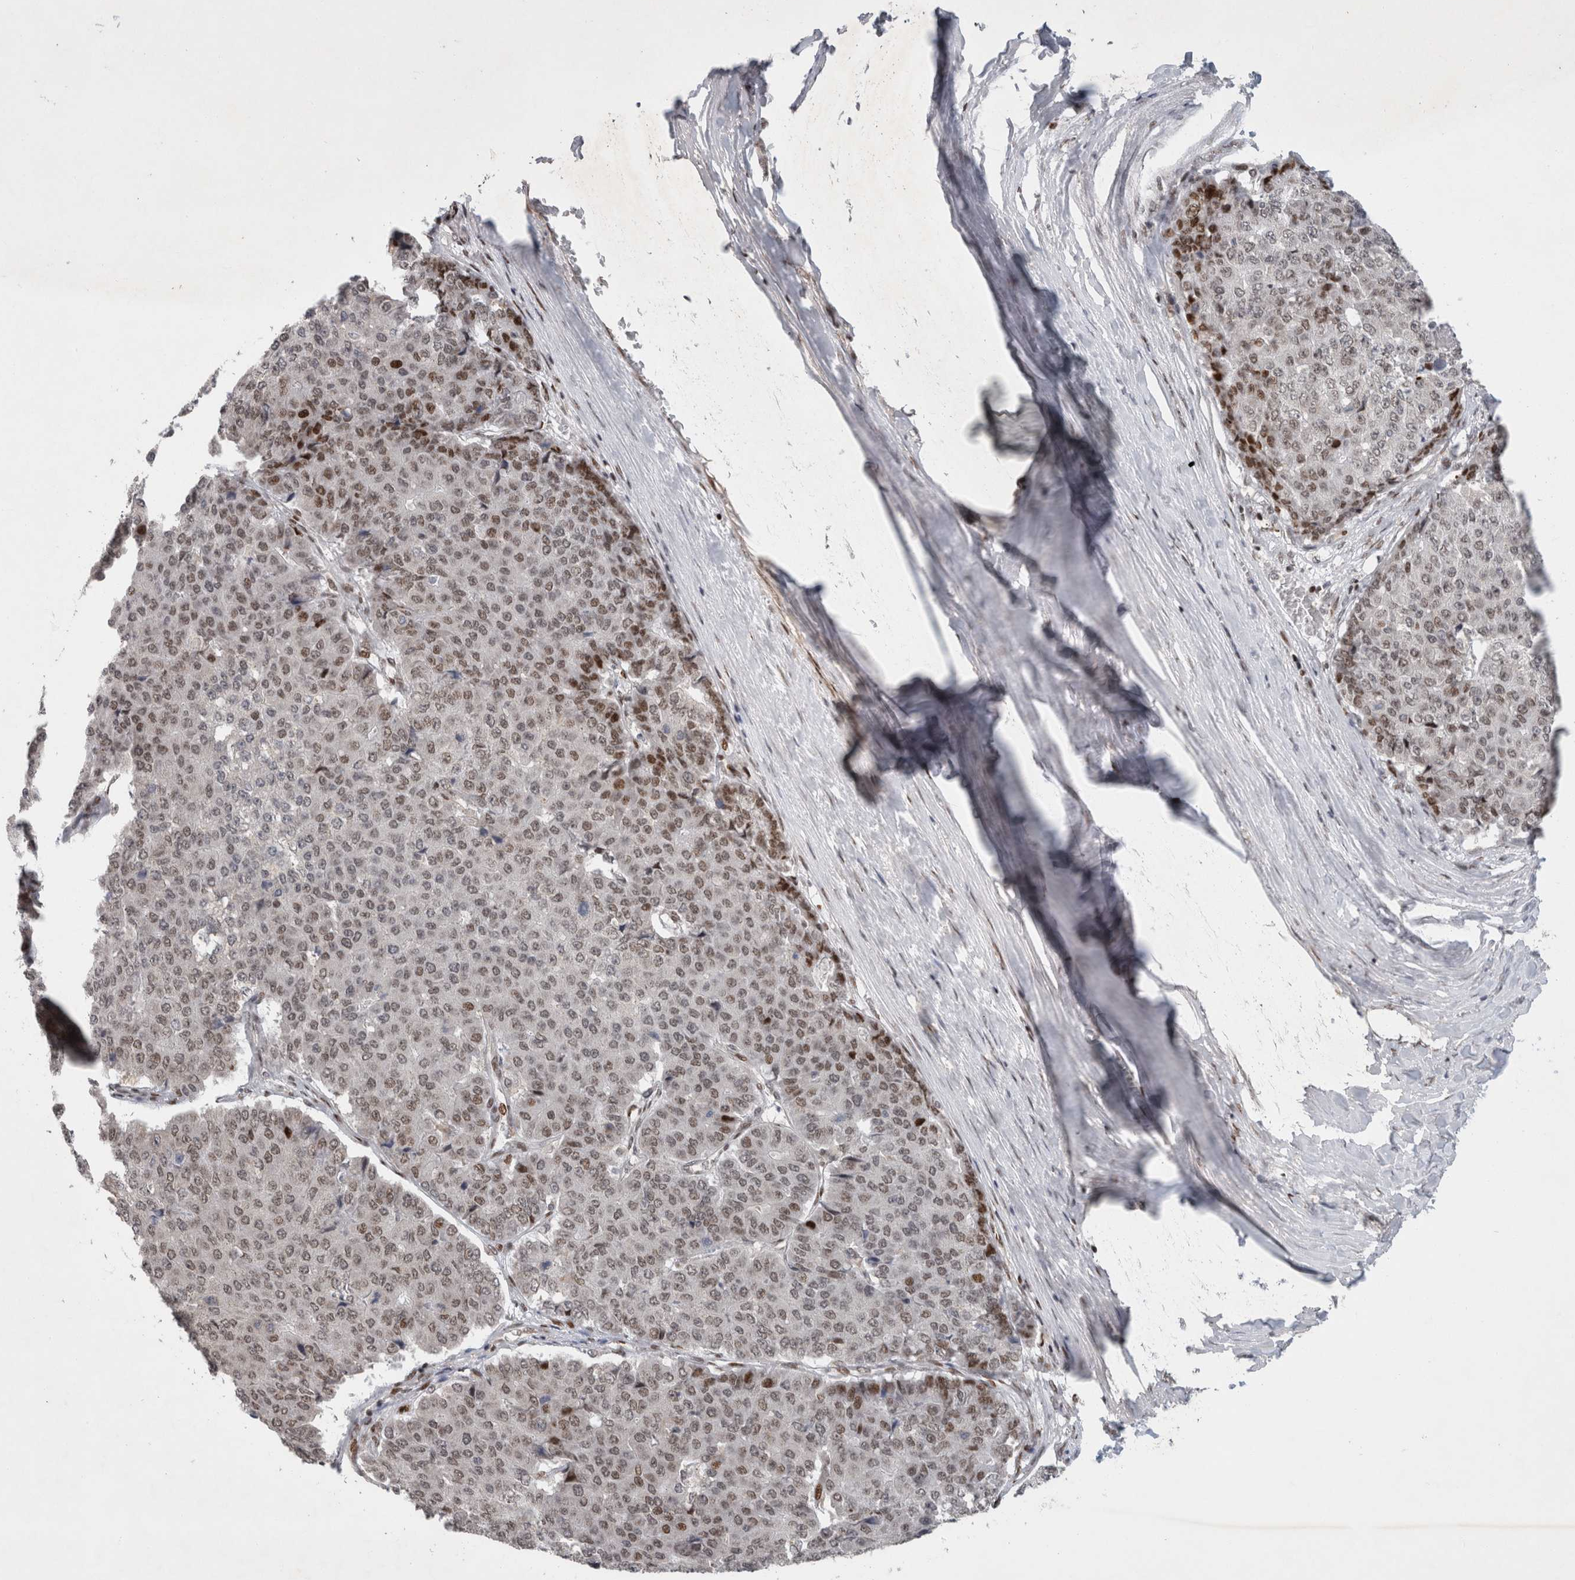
{"staining": {"intensity": "weak", "quantity": ">75%", "location": "nuclear"}, "tissue": "pancreatic cancer", "cell_type": "Tumor cells", "image_type": "cancer", "snomed": [{"axis": "morphology", "description": "Adenocarcinoma, NOS"}, {"axis": "topography", "description": "Pancreas"}], "caption": "Adenocarcinoma (pancreatic) stained with a protein marker exhibits weak staining in tumor cells.", "gene": "C8orf58", "patient": {"sex": "male", "age": 50}}